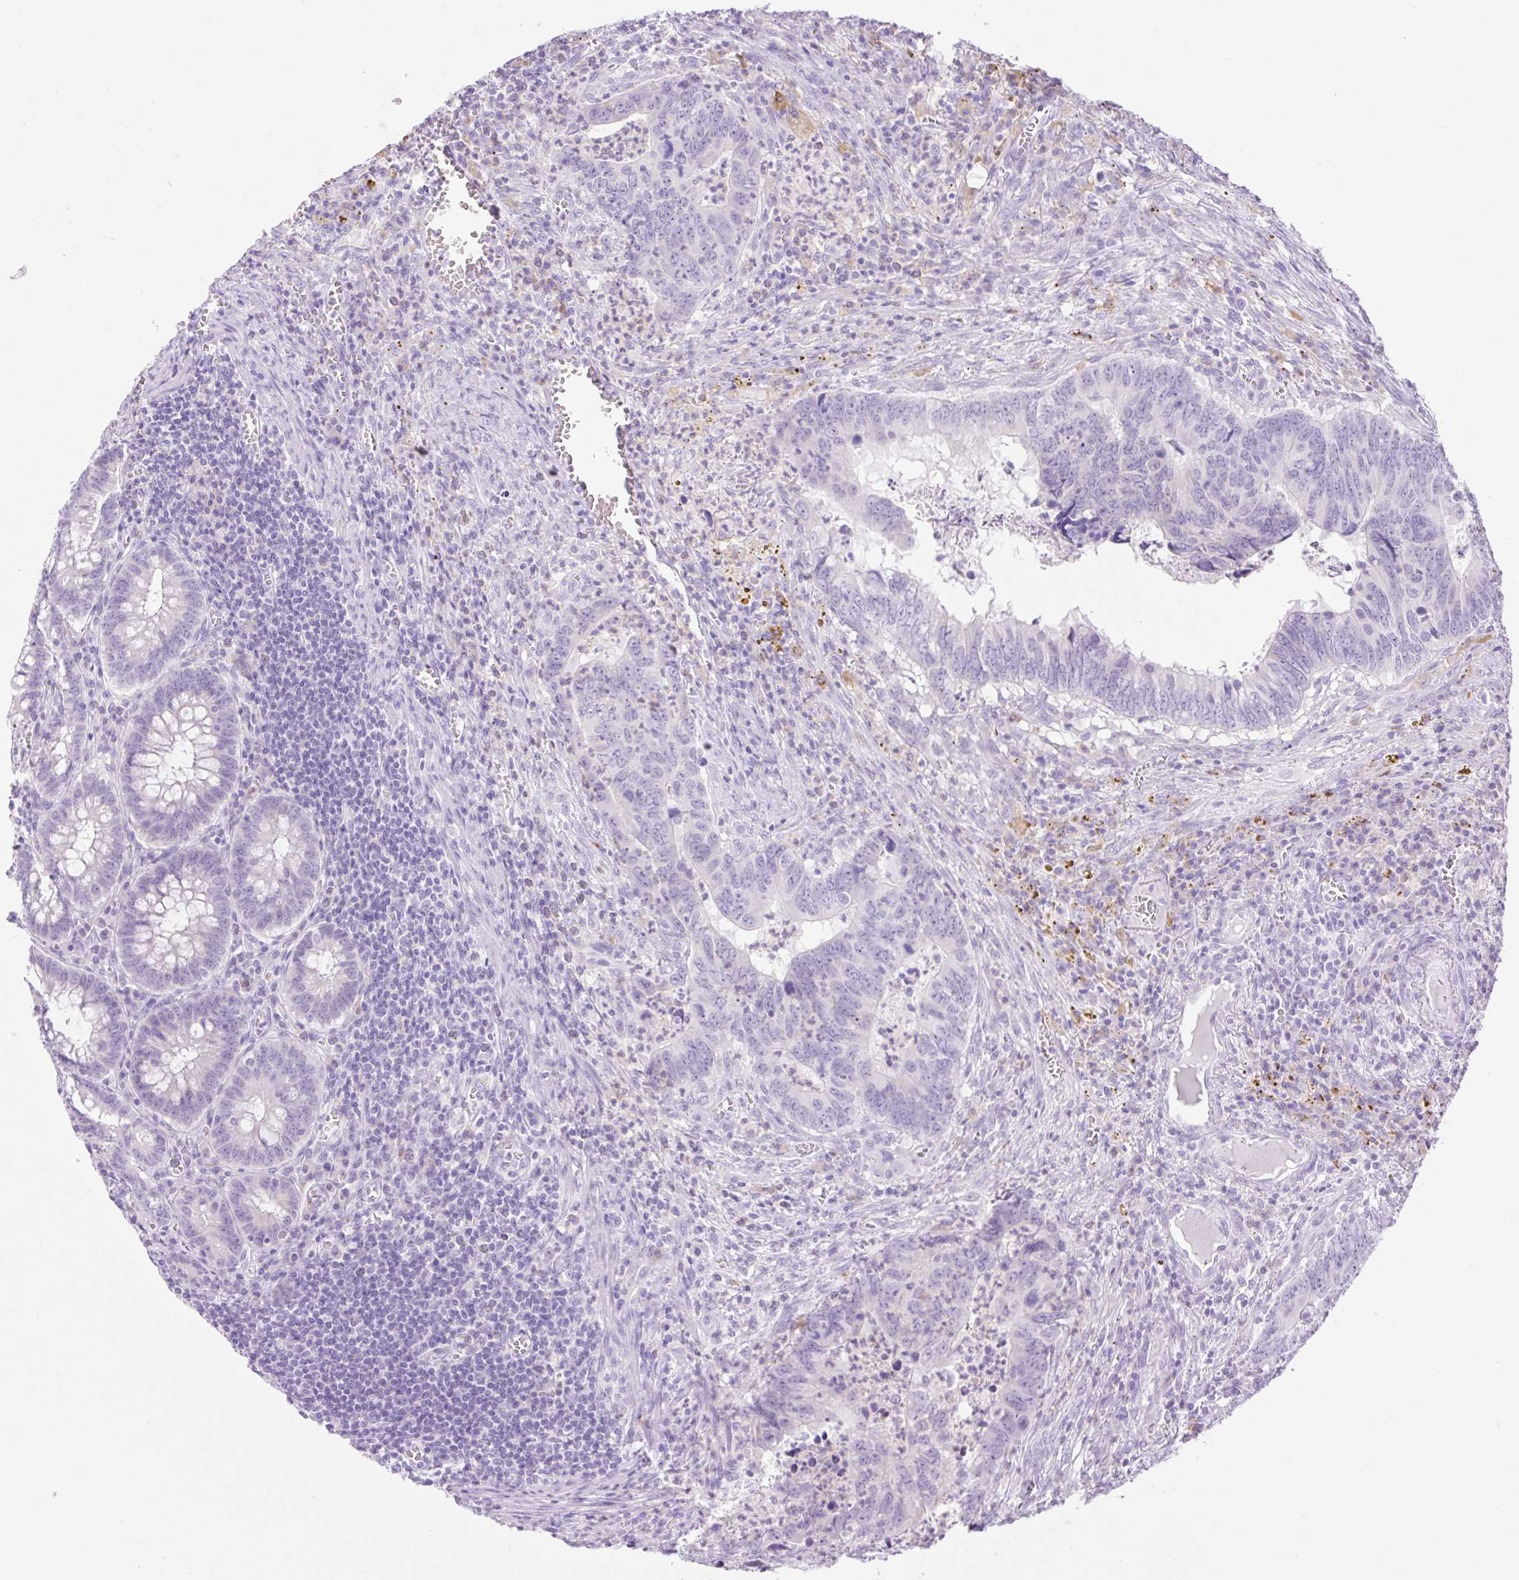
{"staining": {"intensity": "negative", "quantity": "none", "location": "none"}, "tissue": "colorectal cancer", "cell_type": "Tumor cells", "image_type": "cancer", "snomed": [{"axis": "morphology", "description": "Adenocarcinoma, NOS"}, {"axis": "topography", "description": "Colon"}], "caption": "Immunohistochemistry (IHC) of adenocarcinoma (colorectal) displays no positivity in tumor cells.", "gene": "SLC25A40", "patient": {"sex": "male", "age": 86}}